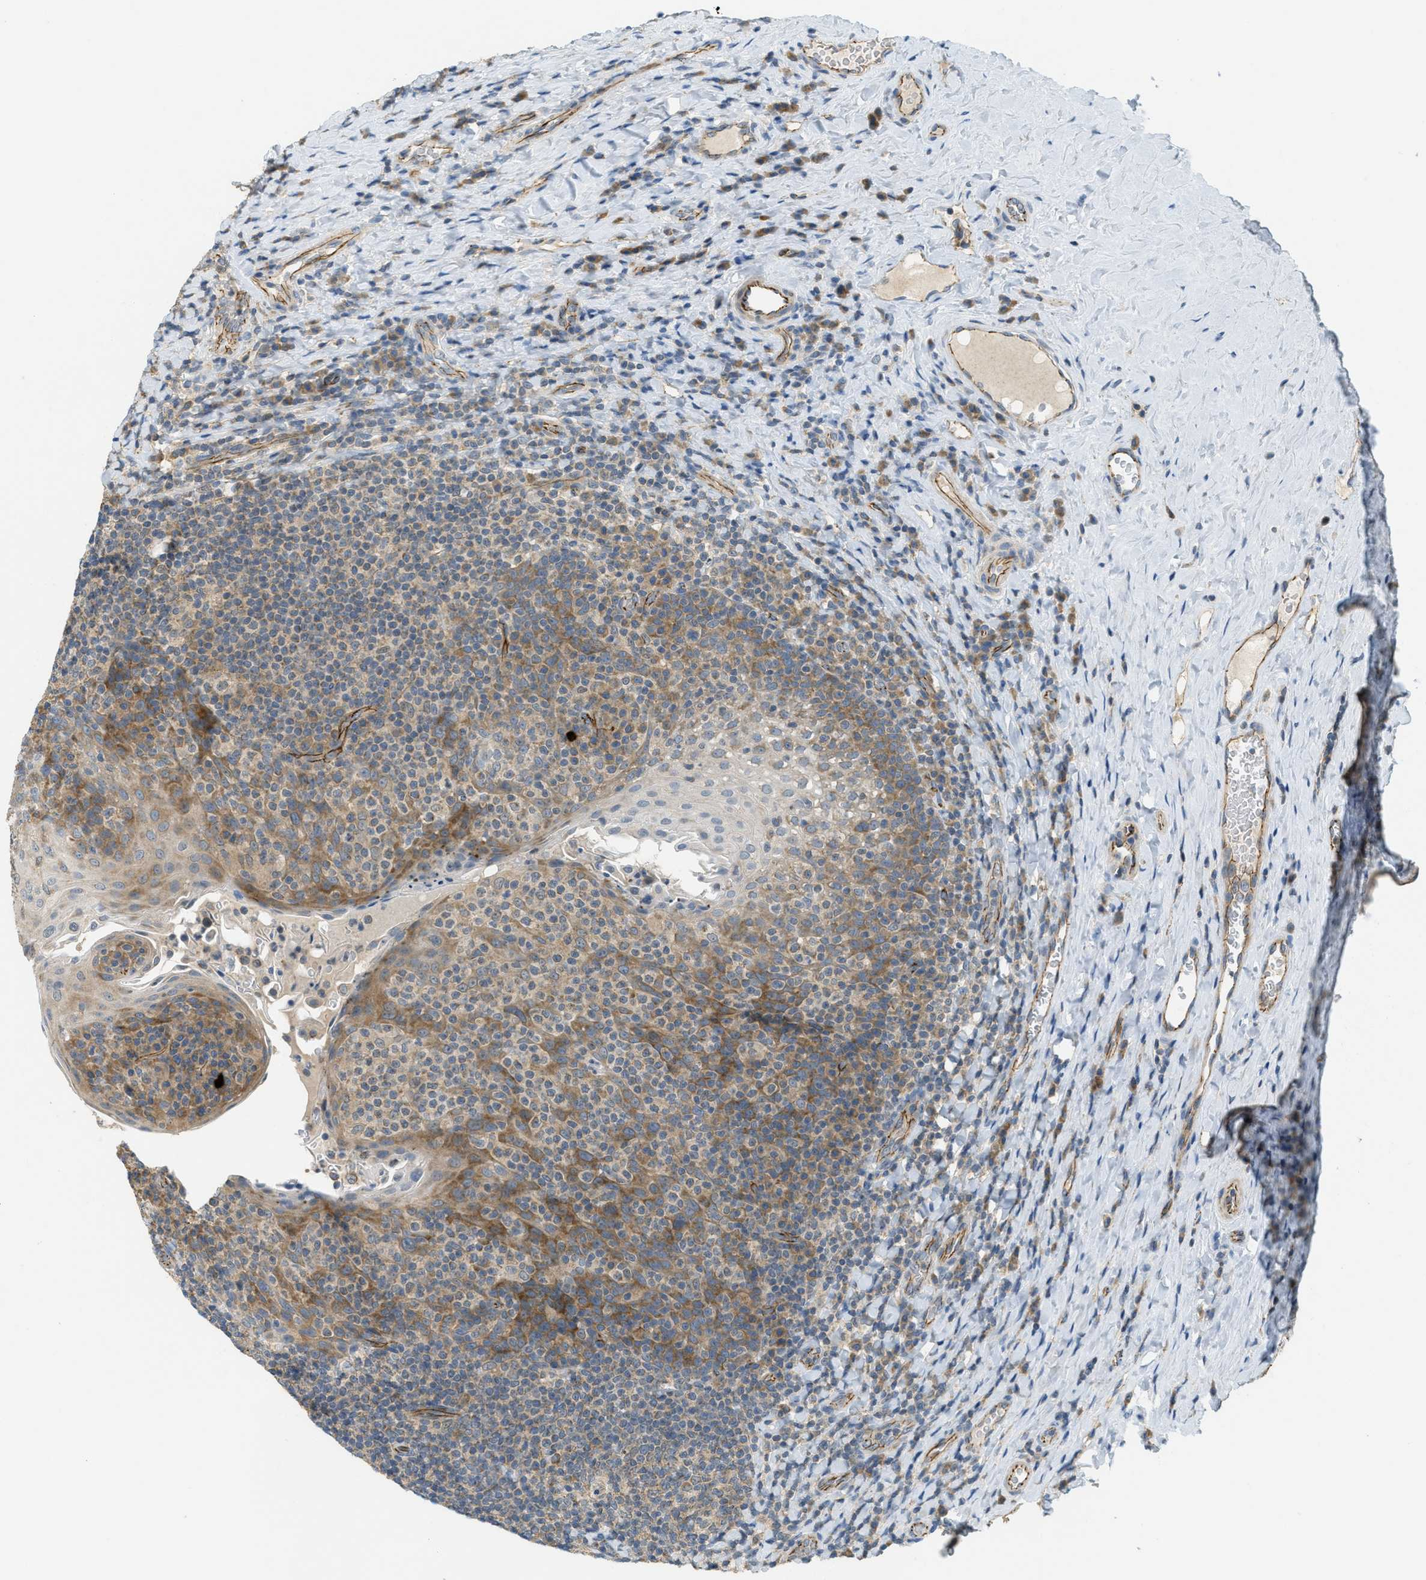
{"staining": {"intensity": "moderate", "quantity": "<25%", "location": "cytoplasmic/membranous"}, "tissue": "tonsil", "cell_type": "Germinal center cells", "image_type": "normal", "snomed": [{"axis": "morphology", "description": "Normal tissue, NOS"}, {"axis": "topography", "description": "Tonsil"}], "caption": "DAB immunohistochemical staining of normal human tonsil shows moderate cytoplasmic/membranous protein expression in about <25% of germinal center cells. Using DAB (brown) and hematoxylin (blue) stains, captured at high magnification using brightfield microscopy.", "gene": "JCAD", "patient": {"sex": "male", "age": 17}}